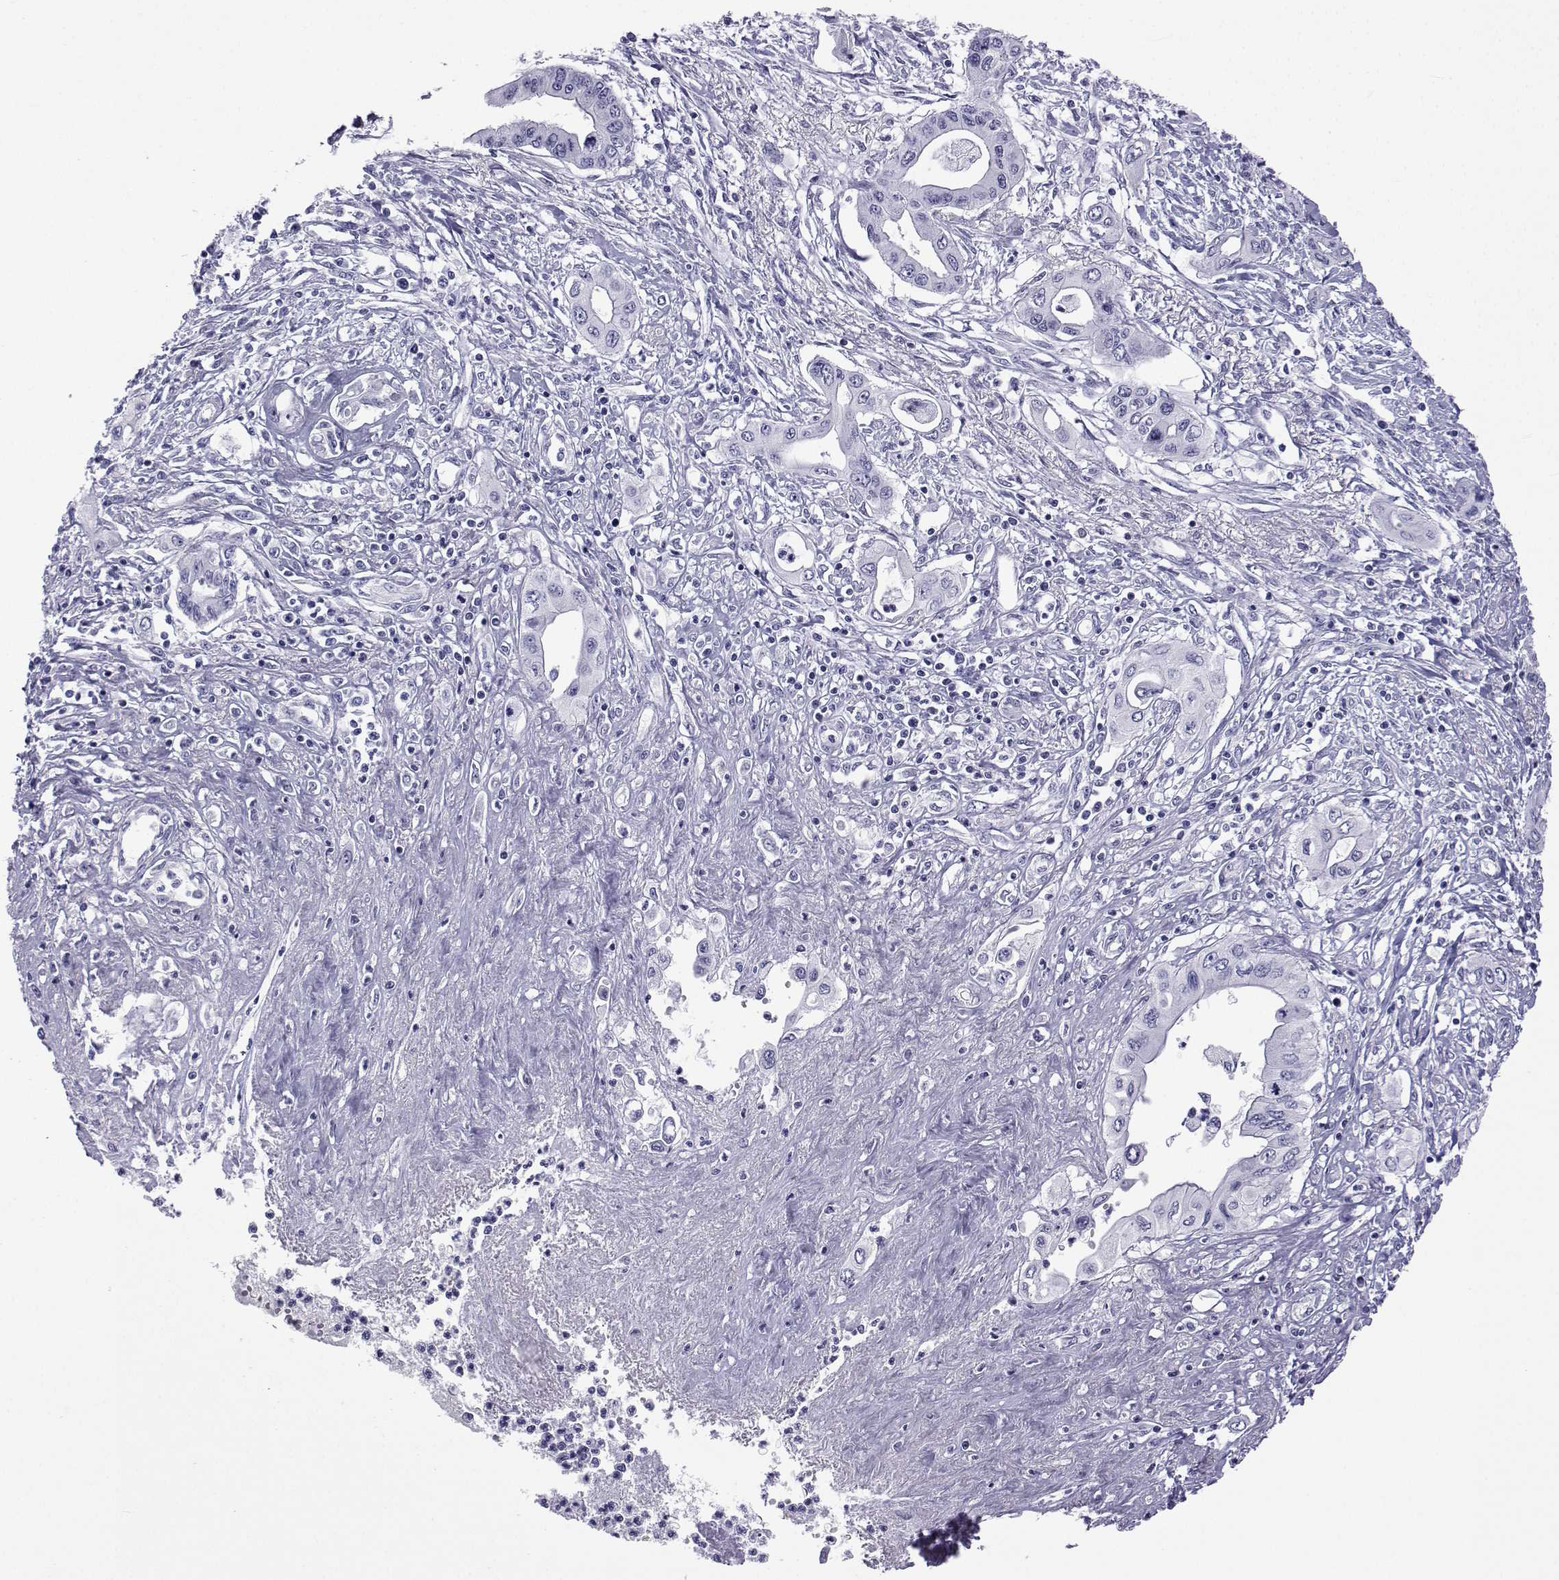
{"staining": {"intensity": "negative", "quantity": "none", "location": "none"}, "tissue": "pancreatic cancer", "cell_type": "Tumor cells", "image_type": "cancer", "snomed": [{"axis": "morphology", "description": "Adenocarcinoma, NOS"}, {"axis": "topography", "description": "Pancreas"}], "caption": "Tumor cells show no significant staining in adenocarcinoma (pancreatic).", "gene": "ACTL7A", "patient": {"sex": "female", "age": 62}}